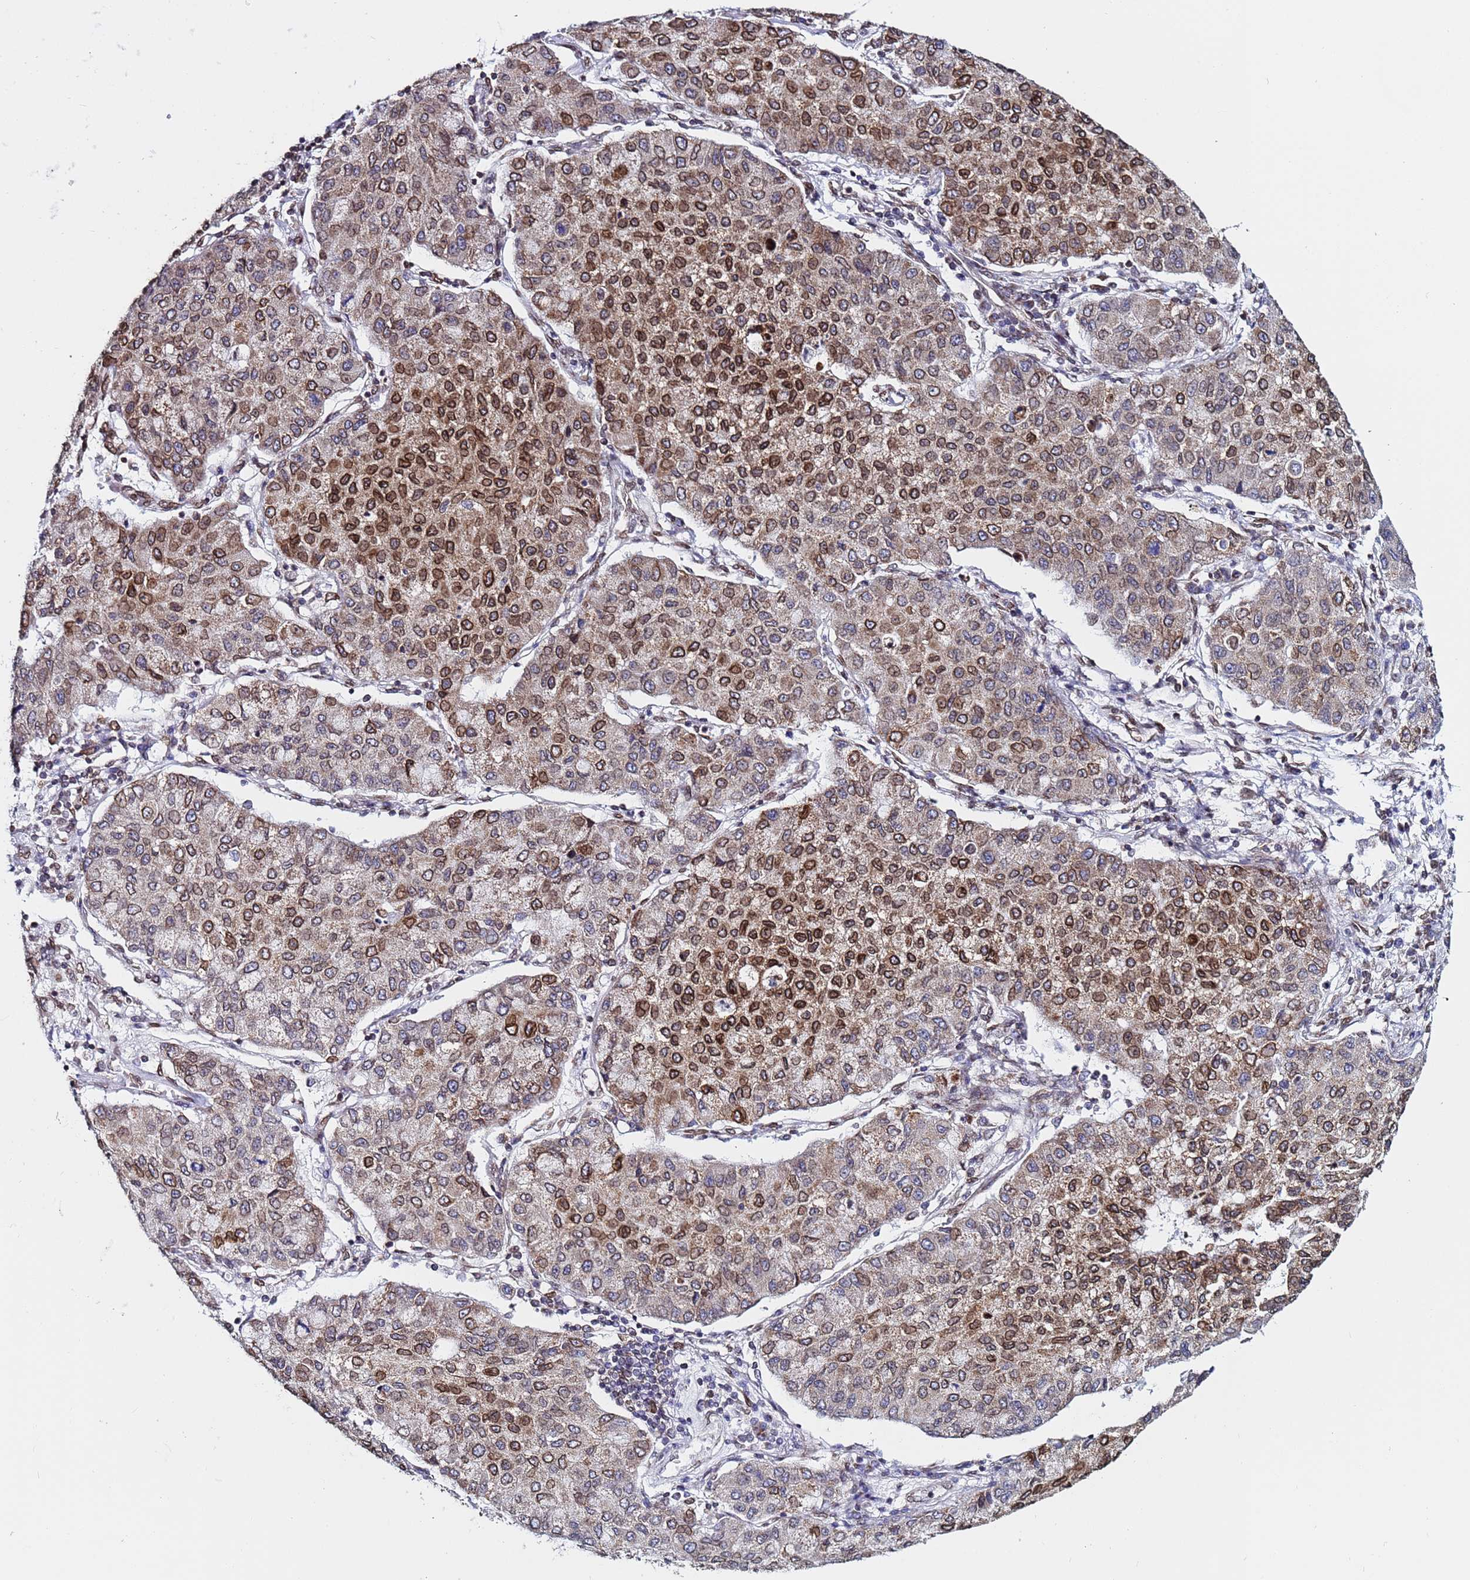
{"staining": {"intensity": "moderate", "quantity": "25%-75%", "location": "cytoplasmic/membranous,nuclear"}, "tissue": "lung cancer", "cell_type": "Tumor cells", "image_type": "cancer", "snomed": [{"axis": "morphology", "description": "Squamous cell carcinoma, NOS"}, {"axis": "topography", "description": "Lung"}], "caption": "Immunohistochemical staining of squamous cell carcinoma (lung) shows medium levels of moderate cytoplasmic/membranous and nuclear positivity in approximately 25%-75% of tumor cells.", "gene": "TOR1AIP1", "patient": {"sex": "male", "age": 74}}